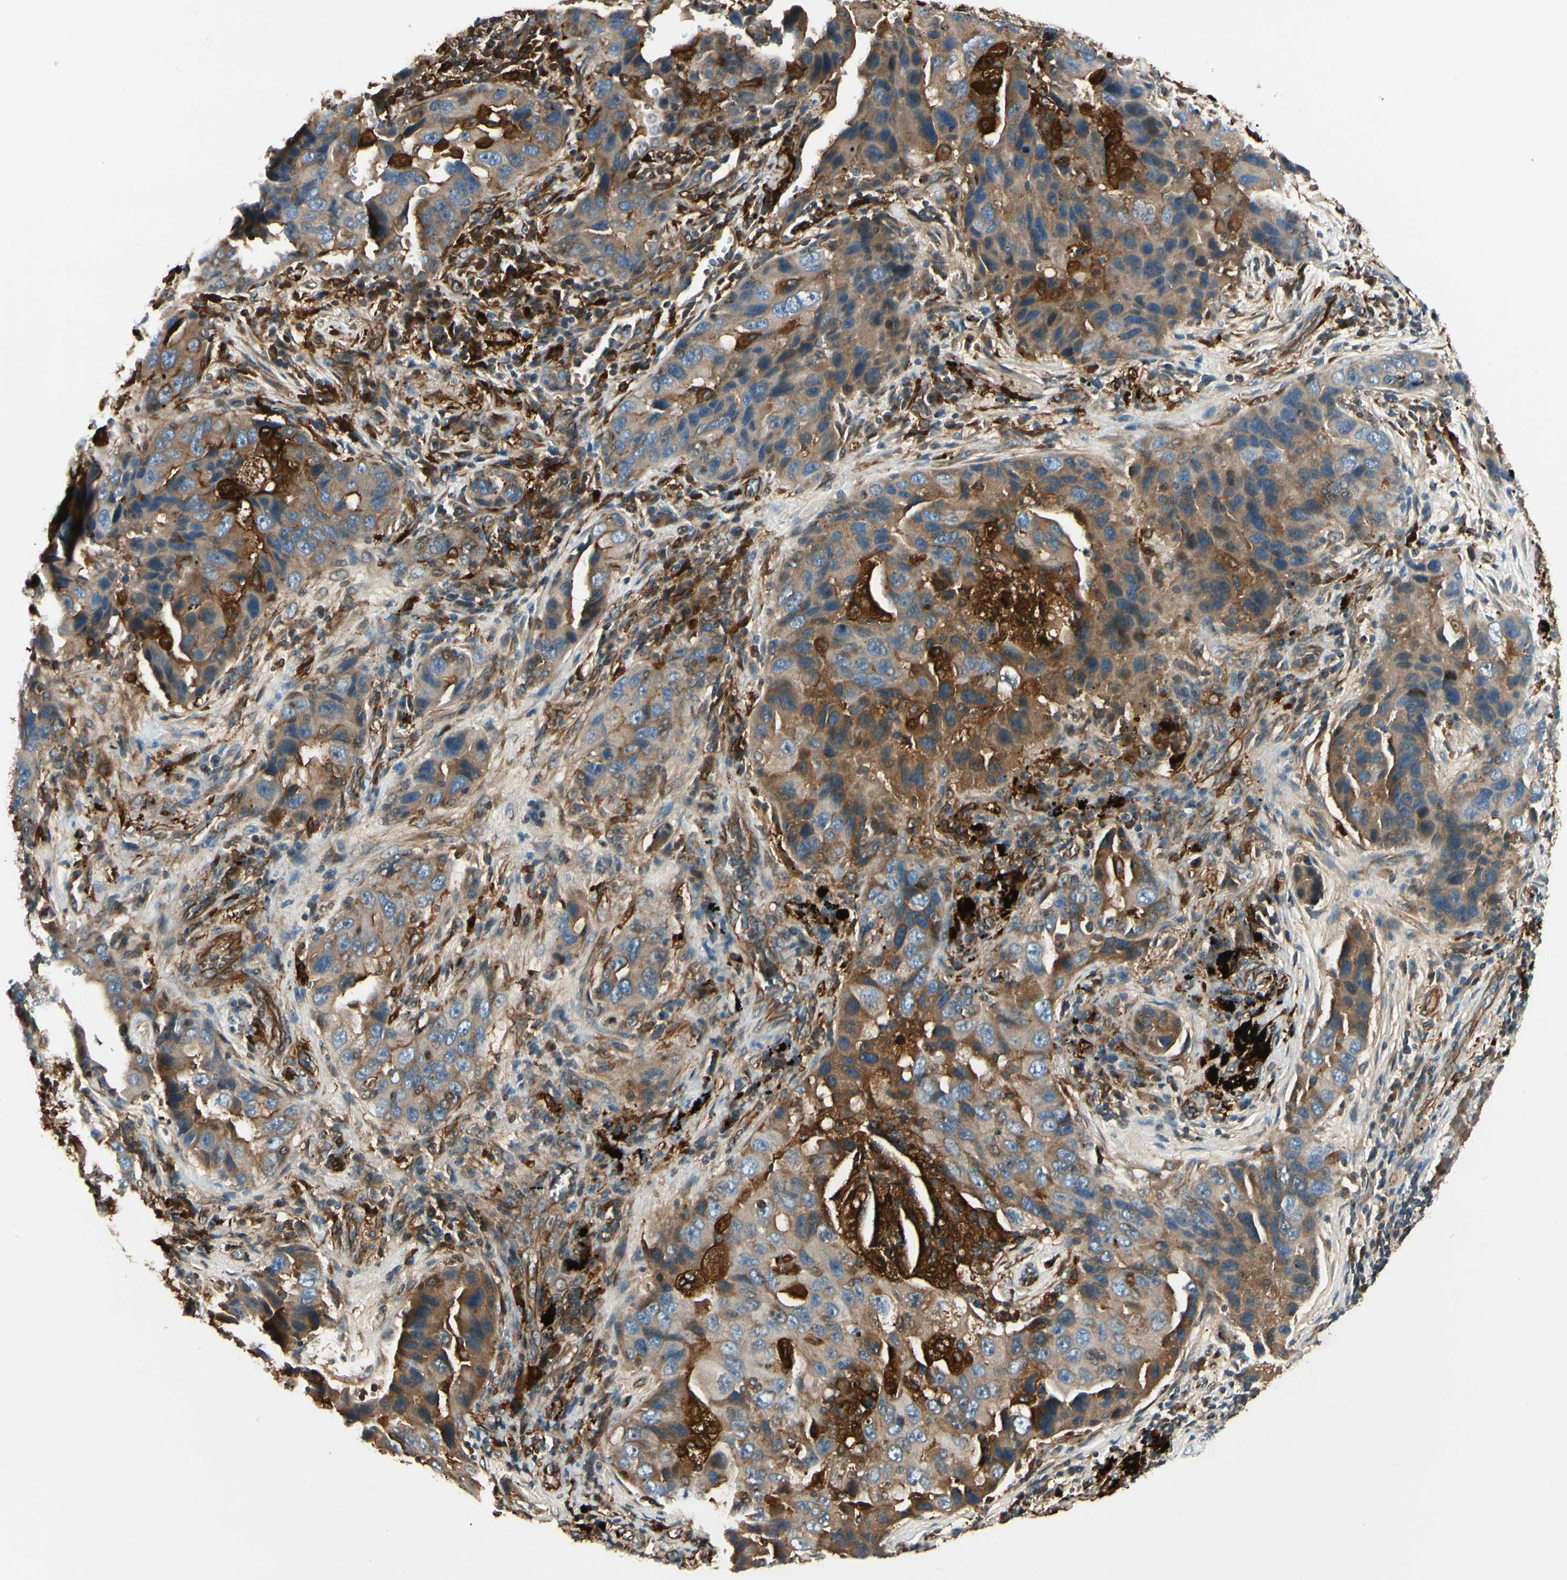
{"staining": {"intensity": "moderate", "quantity": "25%-75%", "location": "cytoplasmic/membranous"}, "tissue": "lung cancer", "cell_type": "Tumor cells", "image_type": "cancer", "snomed": [{"axis": "morphology", "description": "Adenocarcinoma, NOS"}, {"axis": "topography", "description": "Lung"}], "caption": "About 25%-75% of tumor cells in lung cancer (adenocarcinoma) display moderate cytoplasmic/membranous protein positivity as visualized by brown immunohistochemical staining.", "gene": "FTH1", "patient": {"sex": "female", "age": 65}}